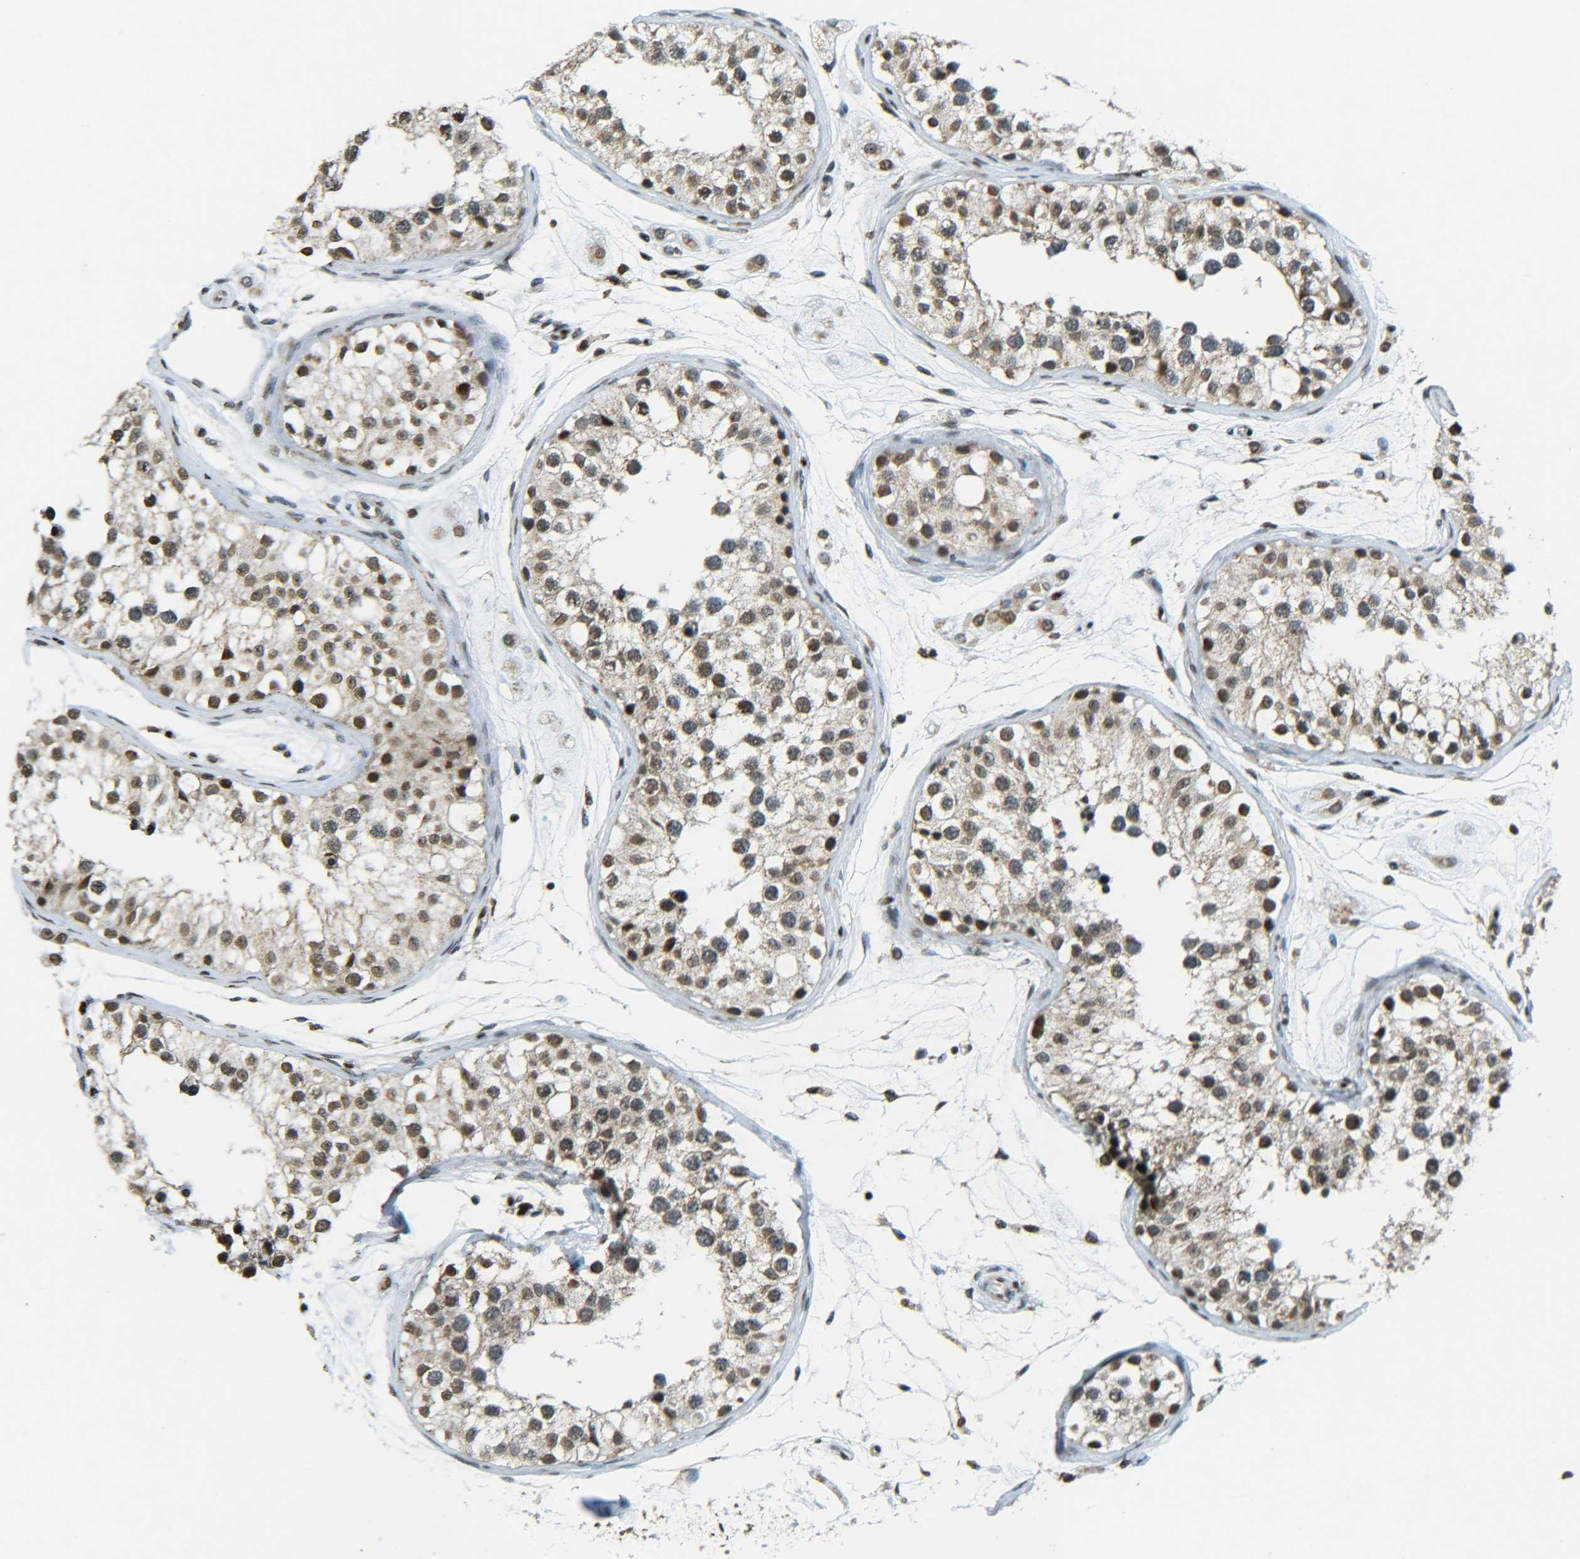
{"staining": {"intensity": "strong", "quantity": "25%-75%", "location": "nuclear"}, "tissue": "testis", "cell_type": "Cells in seminiferous ducts", "image_type": "normal", "snomed": [{"axis": "morphology", "description": "Normal tissue, NOS"}, {"axis": "morphology", "description": "Adenocarcinoma, metastatic, NOS"}, {"axis": "topography", "description": "Testis"}], "caption": "Immunohistochemistry (DAB (3,3'-diaminobenzidine)) staining of normal human testis exhibits strong nuclear protein staining in approximately 25%-75% of cells in seminiferous ducts. The staining was performed using DAB to visualize the protein expression in brown, while the nuclei were stained in blue with hematoxylin (Magnification: 20x).", "gene": "NEUROG2", "patient": {"sex": "male", "age": 26}}